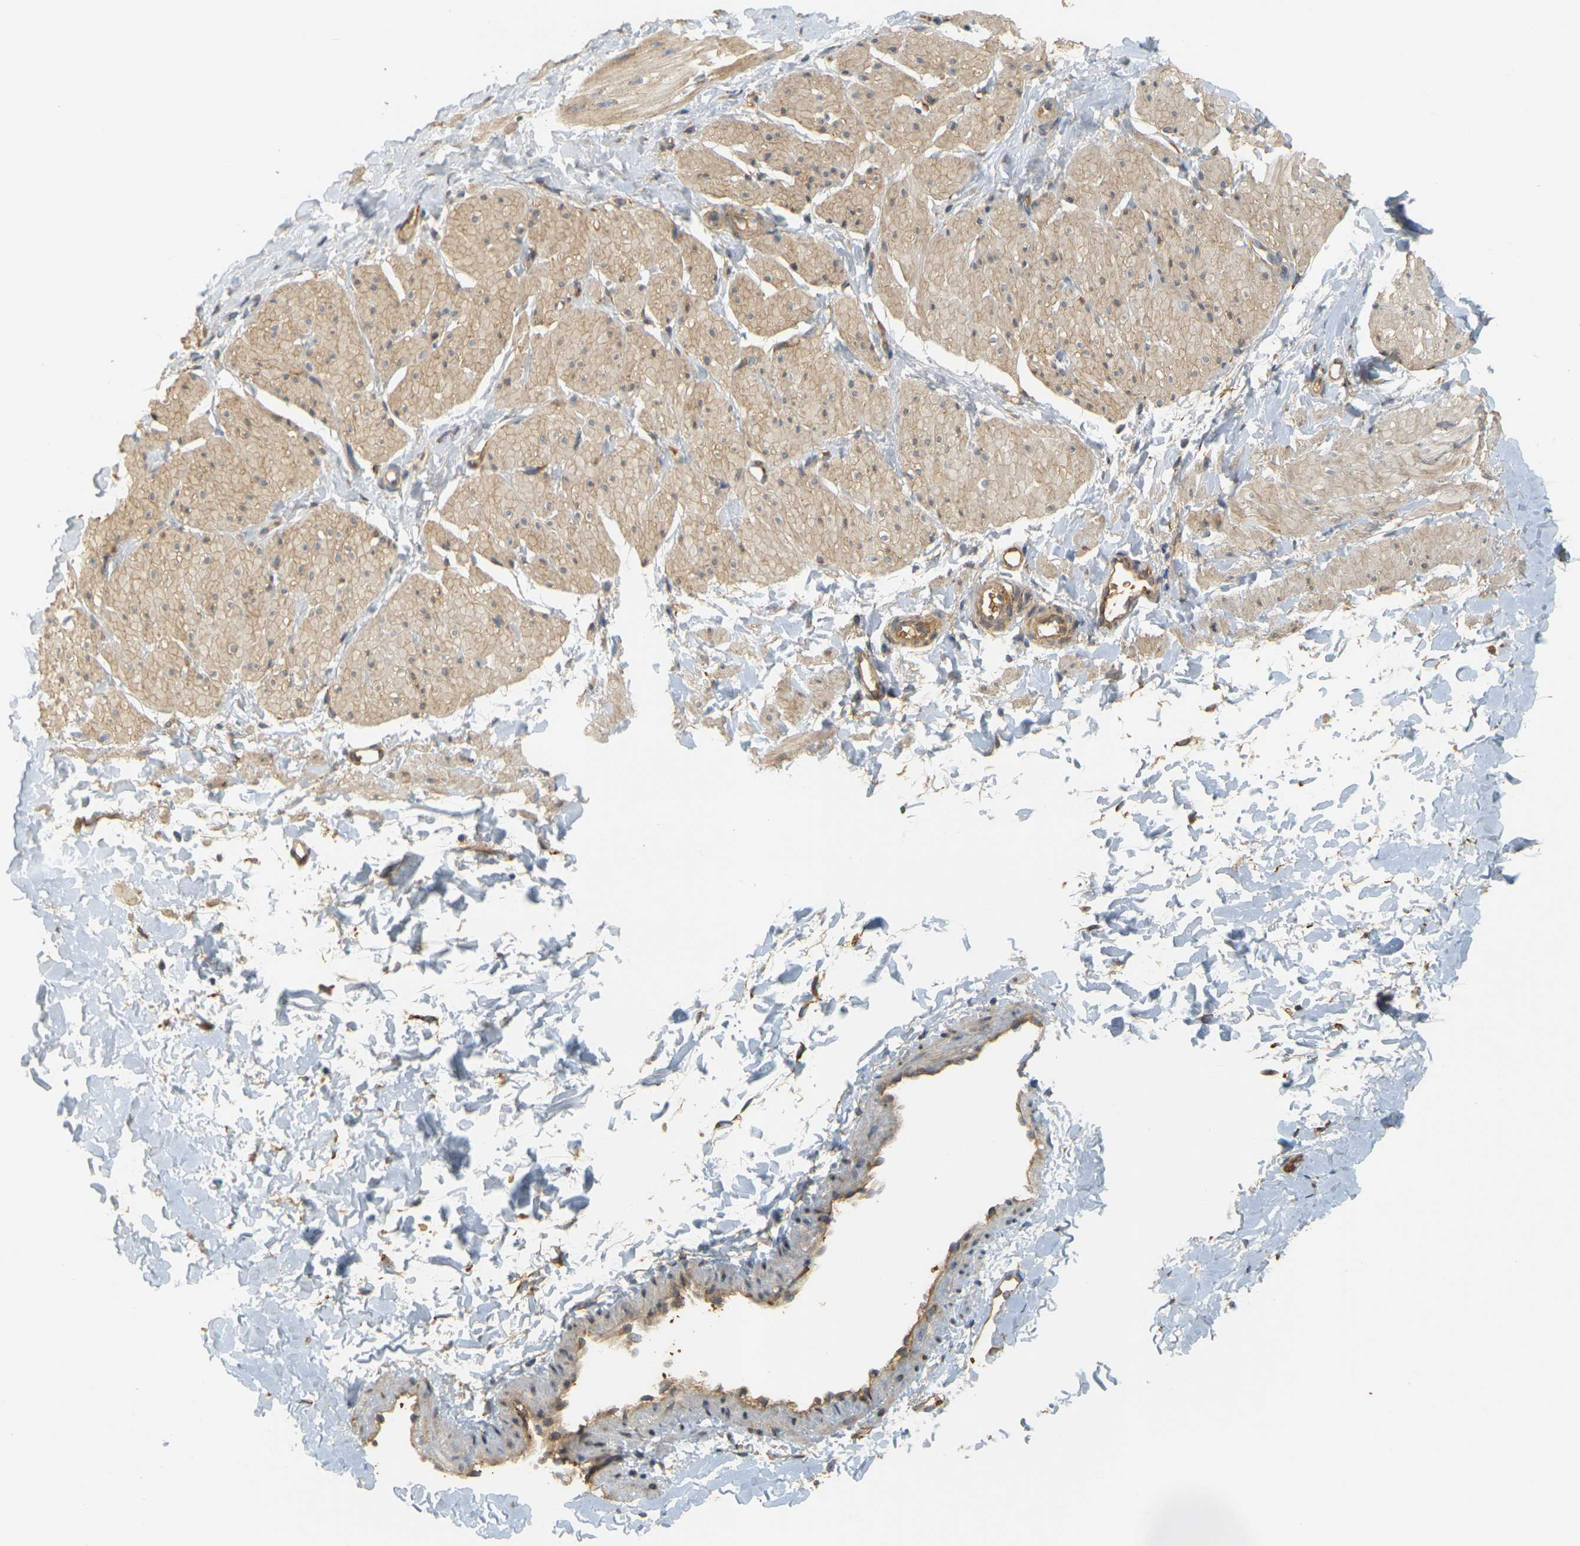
{"staining": {"intensity": "weak", "quantity": ">75%", "location": "cytoplasmic/membranous"}, "tissue": "smooth muscle", "cell_type": "Smooth muscle cells", "image_type": "normal", "snomed": [{"axis": "morphology", "description": "Normal tissue, NOS"}, {"axis": "topography", "description": "Smooth muscle"}], "caption": "Immunohistochemistry of normal smooth muscle demonstrates low levels of weak cytoplasmic/membranous expression in approximately >75% of smooth muscle cells.", "gene": "MEGF9", "patient": {"sex": "male", "age": 16}}